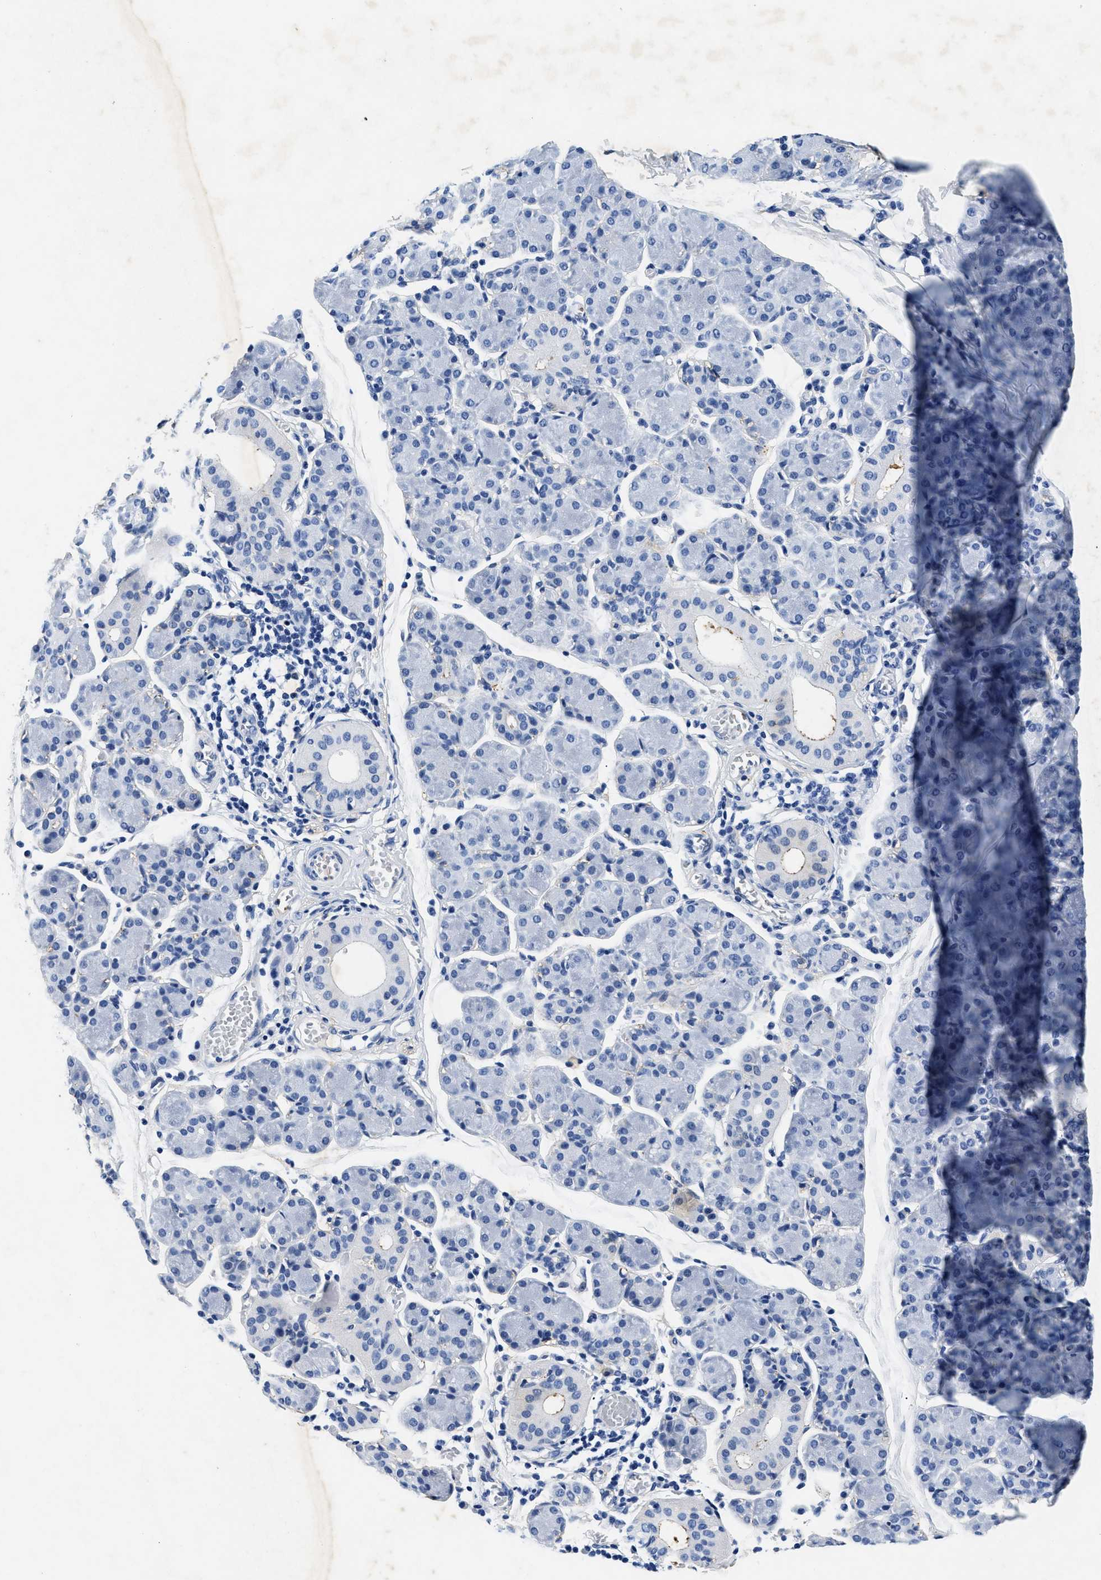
{"staining": {"intensity": "negative", "quantity": "none", "location": "none"}, "tissue": "salivary gland", "cell_type": "Glandular cells", "image_type": "normal", "snomed": [{"axis": "morphology", "description": "Normal tissue, NOS"}, {"axis": "morphology", "description": "Inflammation, NOS"}, {"axis": "topography", "description": "Lymph node"}, {"axis": "topography", "description": "Salivary gland"}], "caption": "Immunohistochemical staining of normal human salivary gland reveals no significant positivity in glandular cells. (DAB (3,3'-diaminobenzidine) IHC with hematoxylin counter stain).", "gene": "LAMA3", "patient": {"sex": "male", "age": 3}}